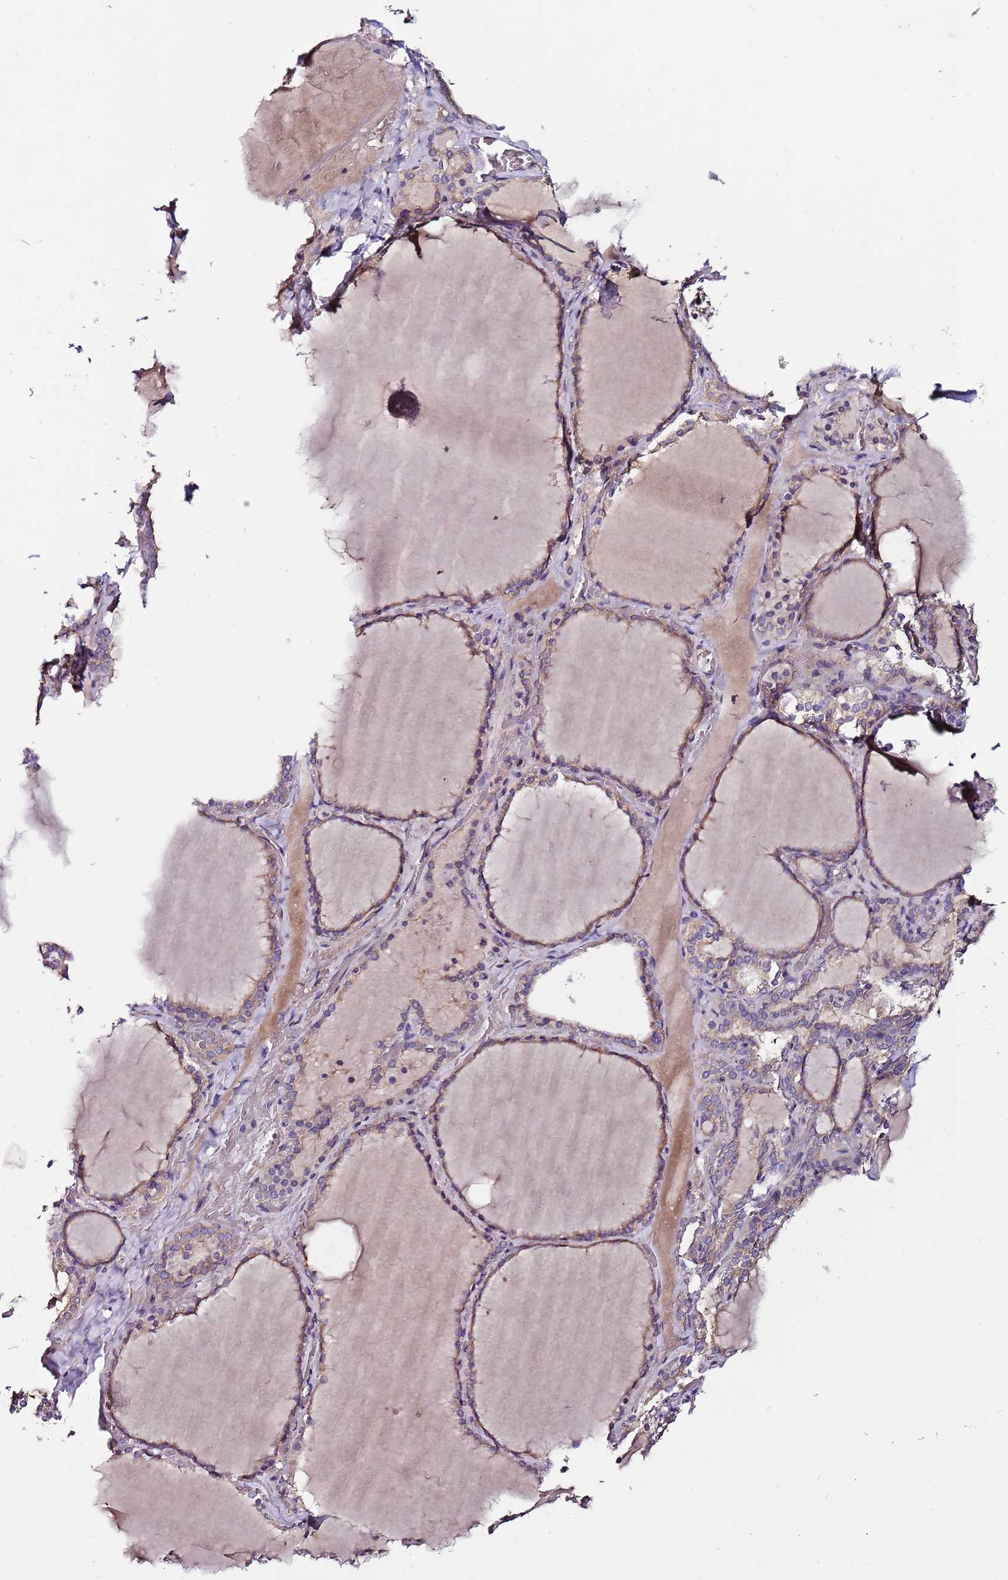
{"staining": {"intensity": "moderate", "quantity": ">75%", "location": "cytoplasmic/membranous"}, "tissue": "thyroid gland", "cell_type": "Glandular cells", "image_type": "normal", "snomed": [{"axis": "morphology", "description": "Normal tissue, NOS"}, {"axis": "topography", "description": "Thyroid gland"}], "caption": "Approximately >75% of glandular cells in unremarkable human thyroid gland show moderate cytoplasmic/membranous protein staining as visualized by brown immunohistochemical staining.", "gene": "FAM20A", "patient": {"sex": "female", "age": 39}}